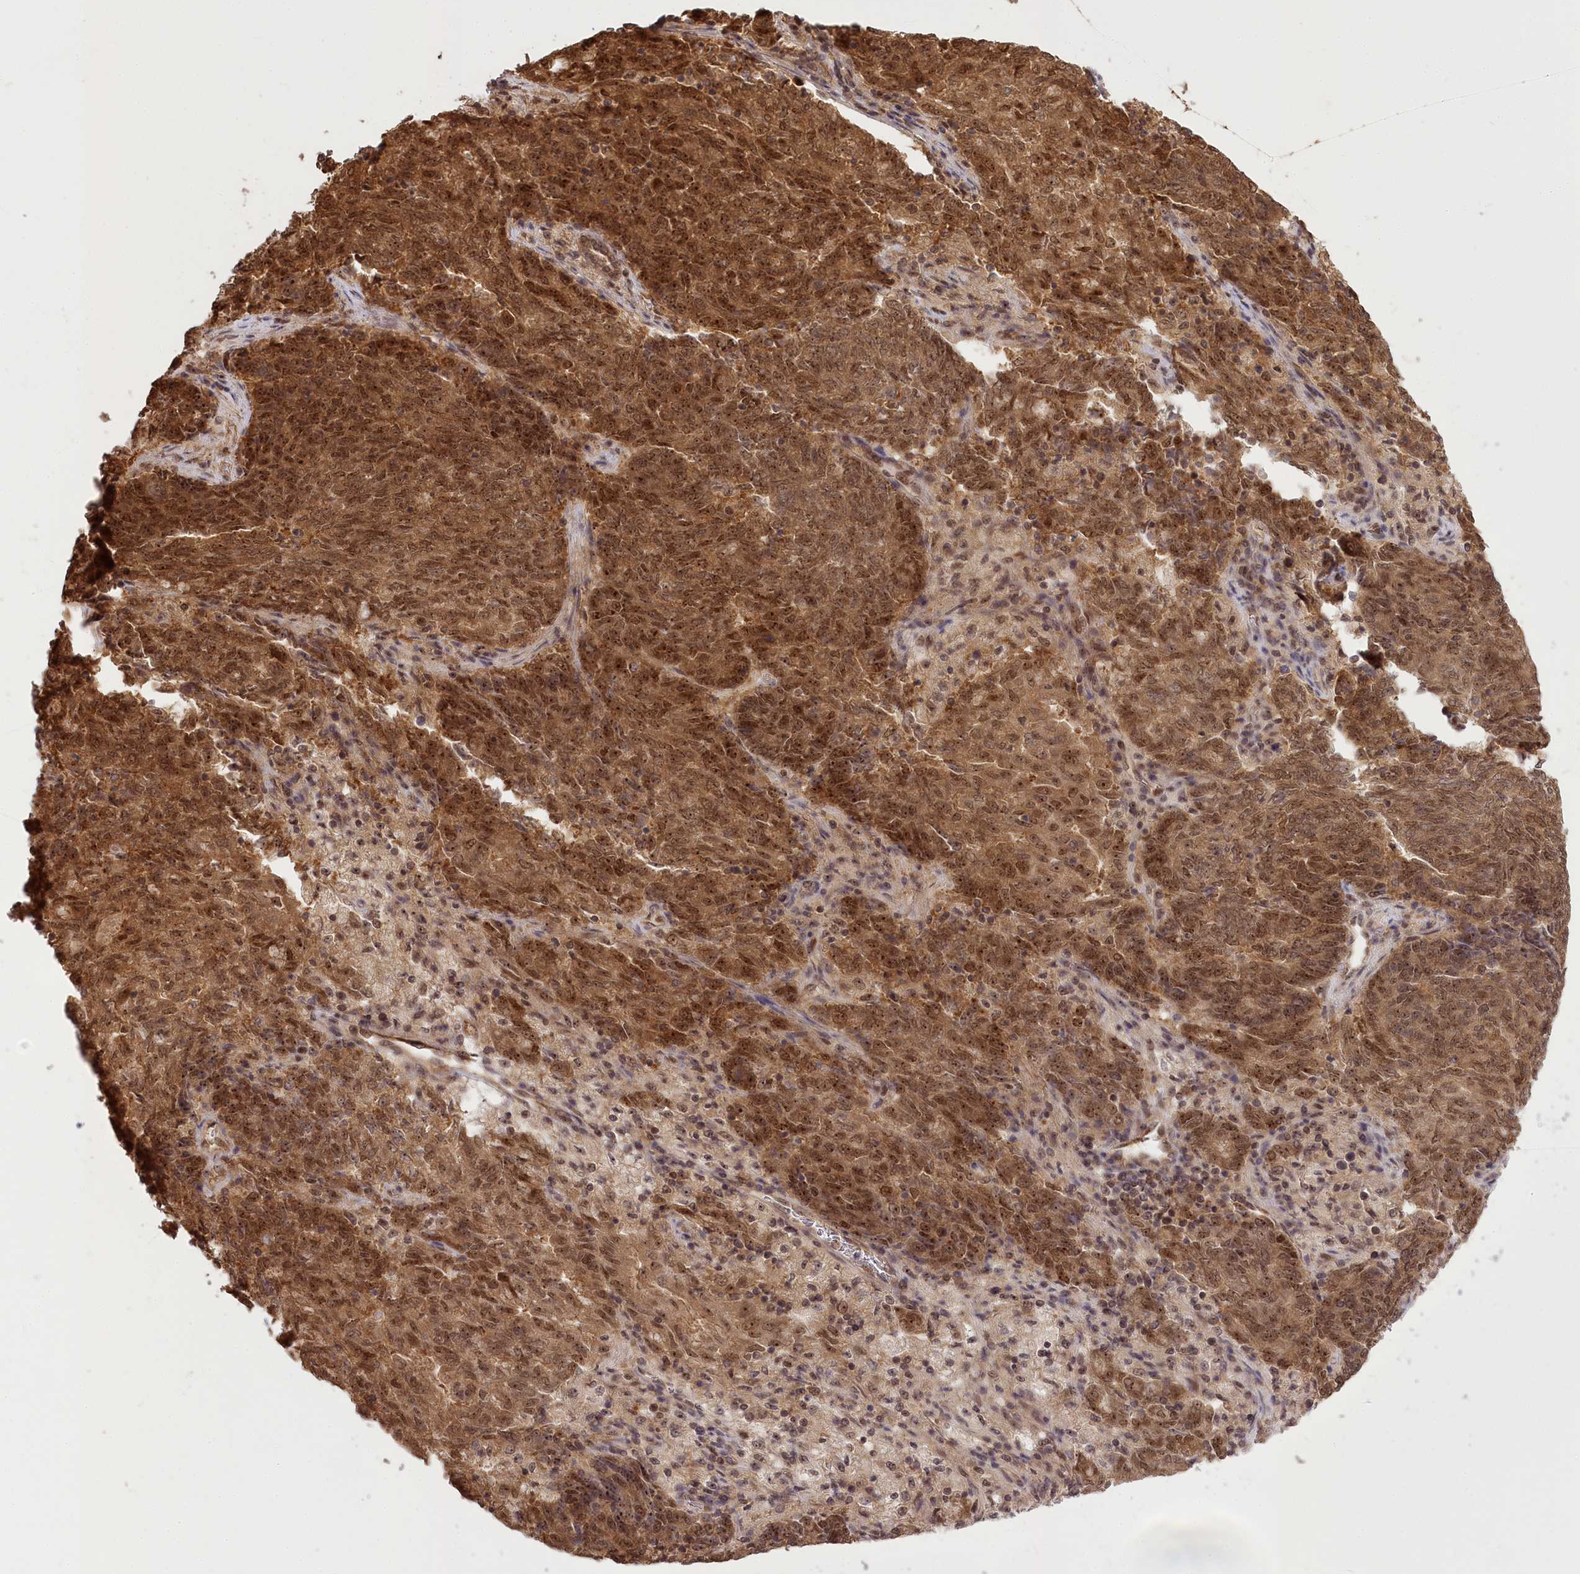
{"staining": {"intensity": "moderate", "quantity": ">75%", "location": "cytoplasmic/membranous,nuclear"}, "tissue": "endometrial cancer", "cell_type": "Tumor cells", "image_type": "cancer", "snomed": [{"axis": "morphology", "description": "Adenocarcinoma, NOS"}, {"axis": "topography", "description": "Endometrium"}], "caption": "A brown stain labels moderate cytoplasmic/membranous and nuclear positivity of a protein in human endometrial cancer (adenocarcinoma) tumor cells.", "gene": "SERGEF", "patient": {"sex": "female", "age": 80}}